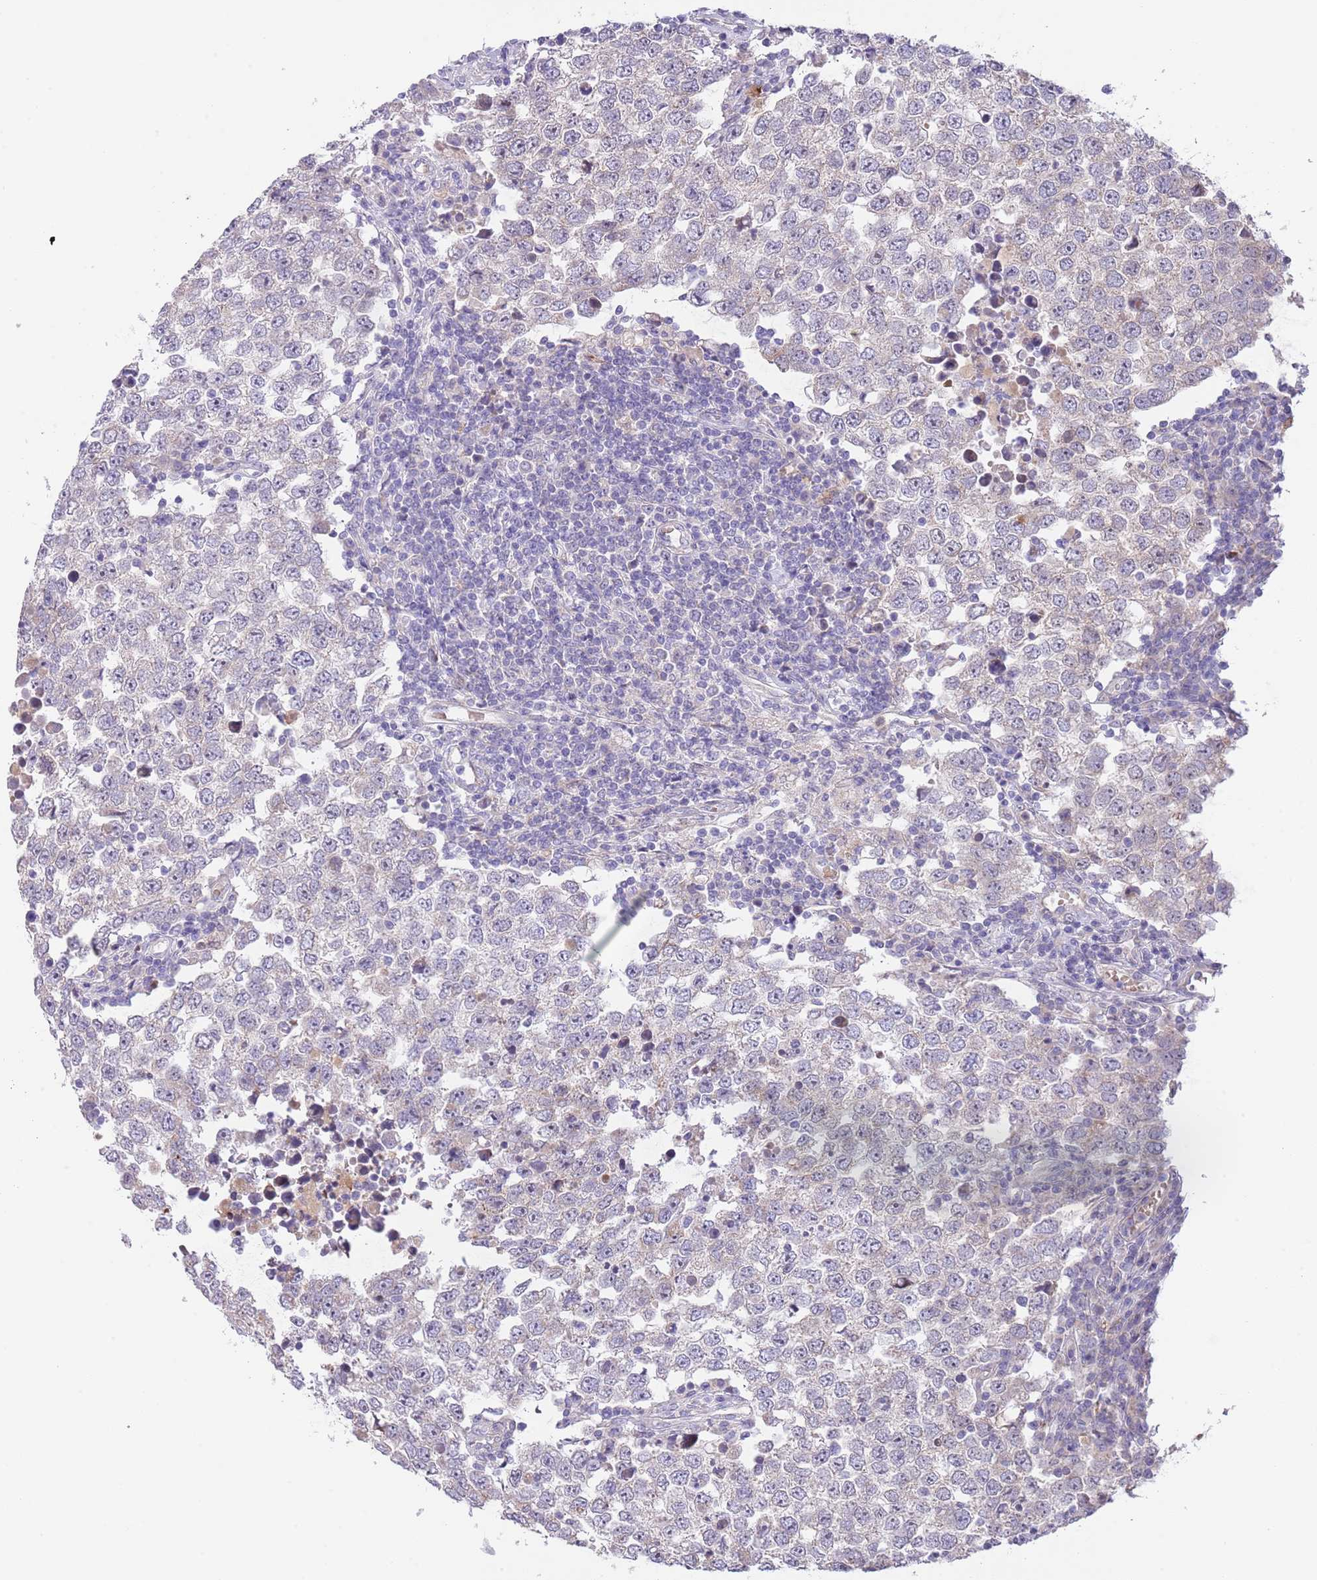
{"staining": {"intensity": "negative", "quantity": "none", "location": "none"}, "tissue": "testis cancer", "cell_type": "Tumor cells", "image_type": "cancer", "snomed": [{"axis": "morphology", "description": "Seminoma, NOS"}, {"axis": "morphology", "description": "Carcinoma, Embryonal, NOS"}, {"axis": "topography", "description": "Testis"}], "caption": "DAB immunohistochemical staining of human testis embryonal carcinoma shows no significant staining in tumor cells.", "gene": "AP1S2", "patient": {"sex": "male", "age": 28}}